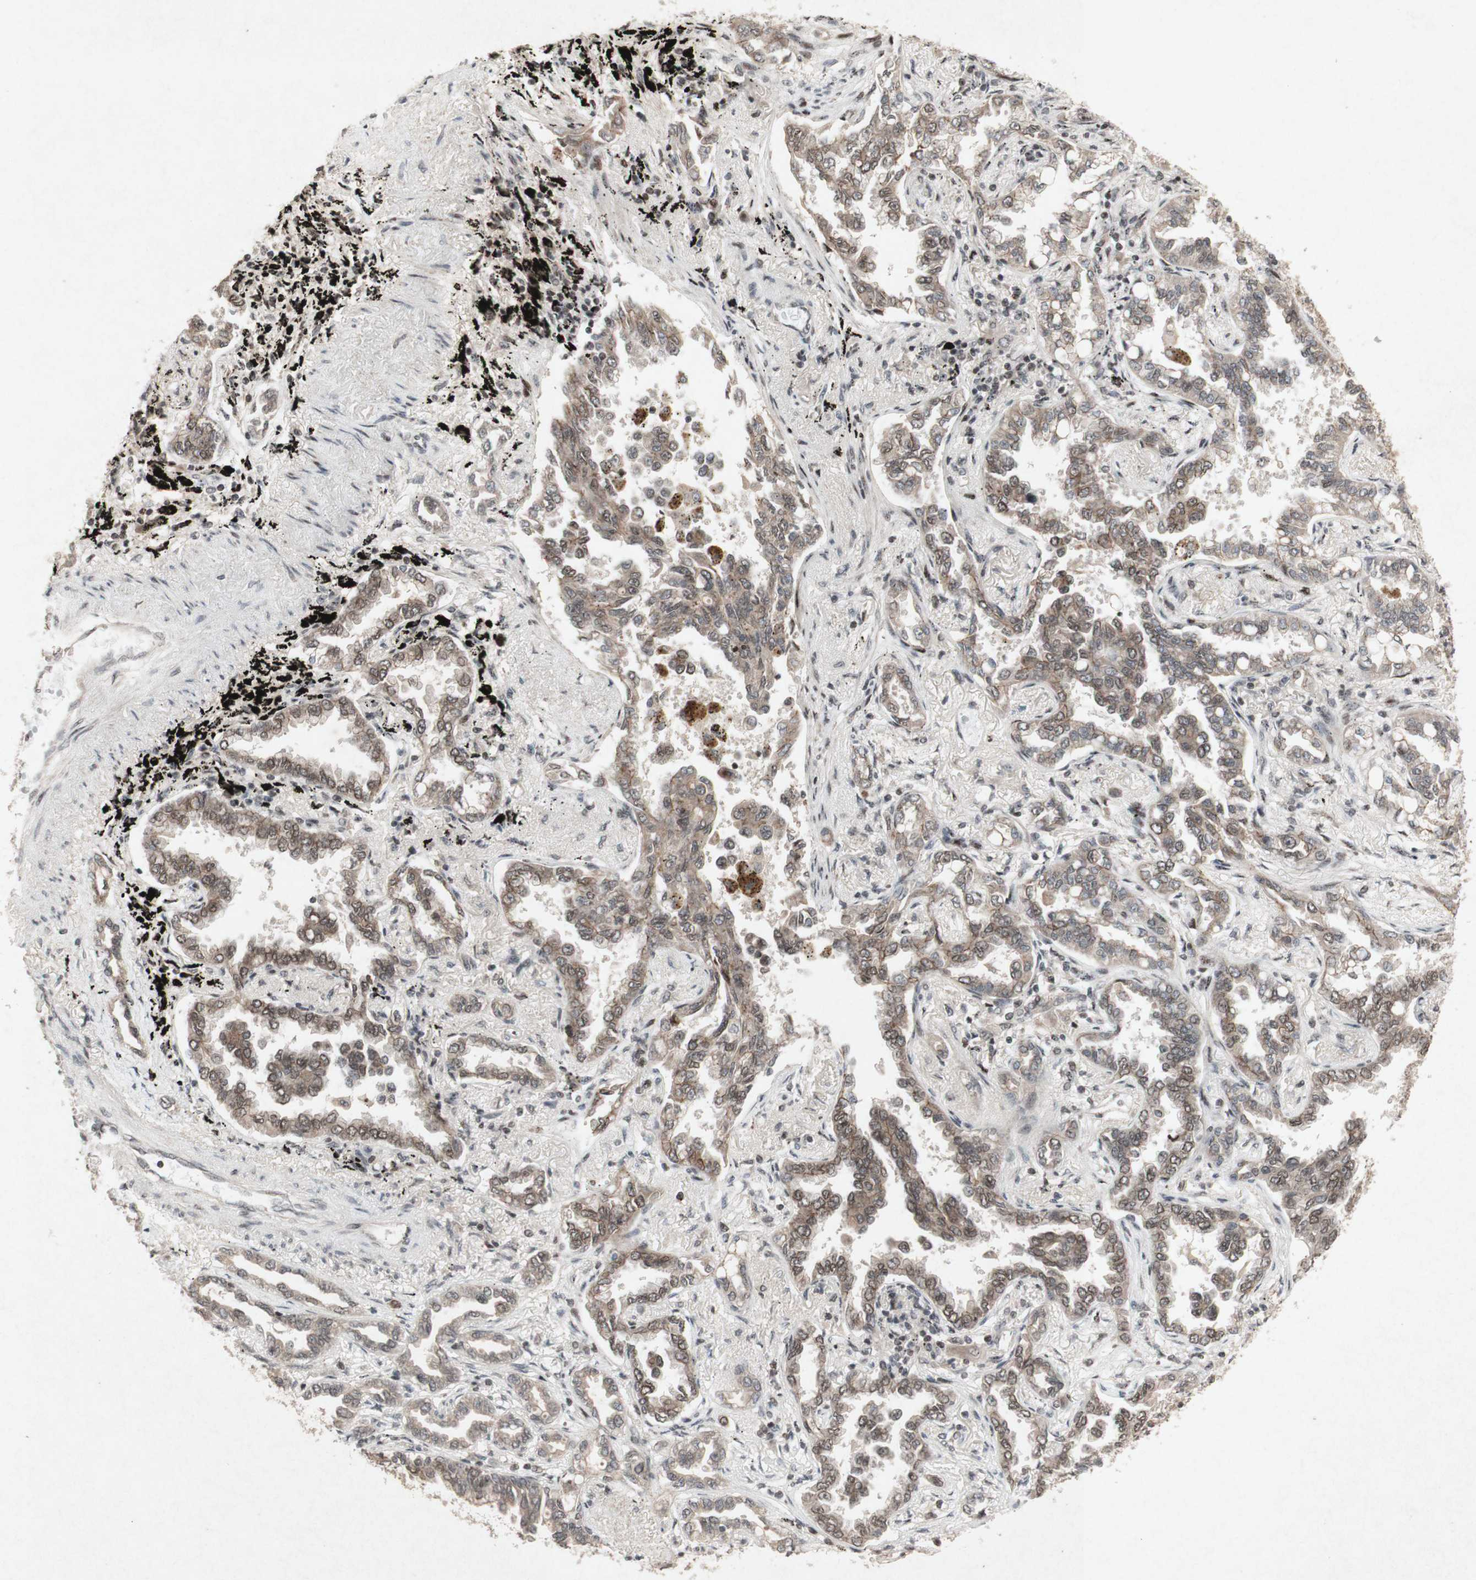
{"staining": {"intensity": "weak", "quantity": ">75%", "location": "cytoplasmic/membranous,nuclear"}, "tissue": "lung cancer", "cell_type": "Tumor cells", "image_type": "cancer", "snomed": [{"axis": "morphology", "description": "Normal tissue, NOS"}, {"axis": "morphology", "description": "Adenocarcinoma, NOS"}, {"axis": "topography", "description": "Lung"}], "caption": "Immunohistochemistry (DAB (3,3'-diaminobenzidine)) staining of human lung adenocarcinoma shows weak cytoplasmic/membranous and nuclear protein positivity in about >75% of tumor cells.", "gene": "PLXNA1", "patient": {"sex": "male", "age": 59}}